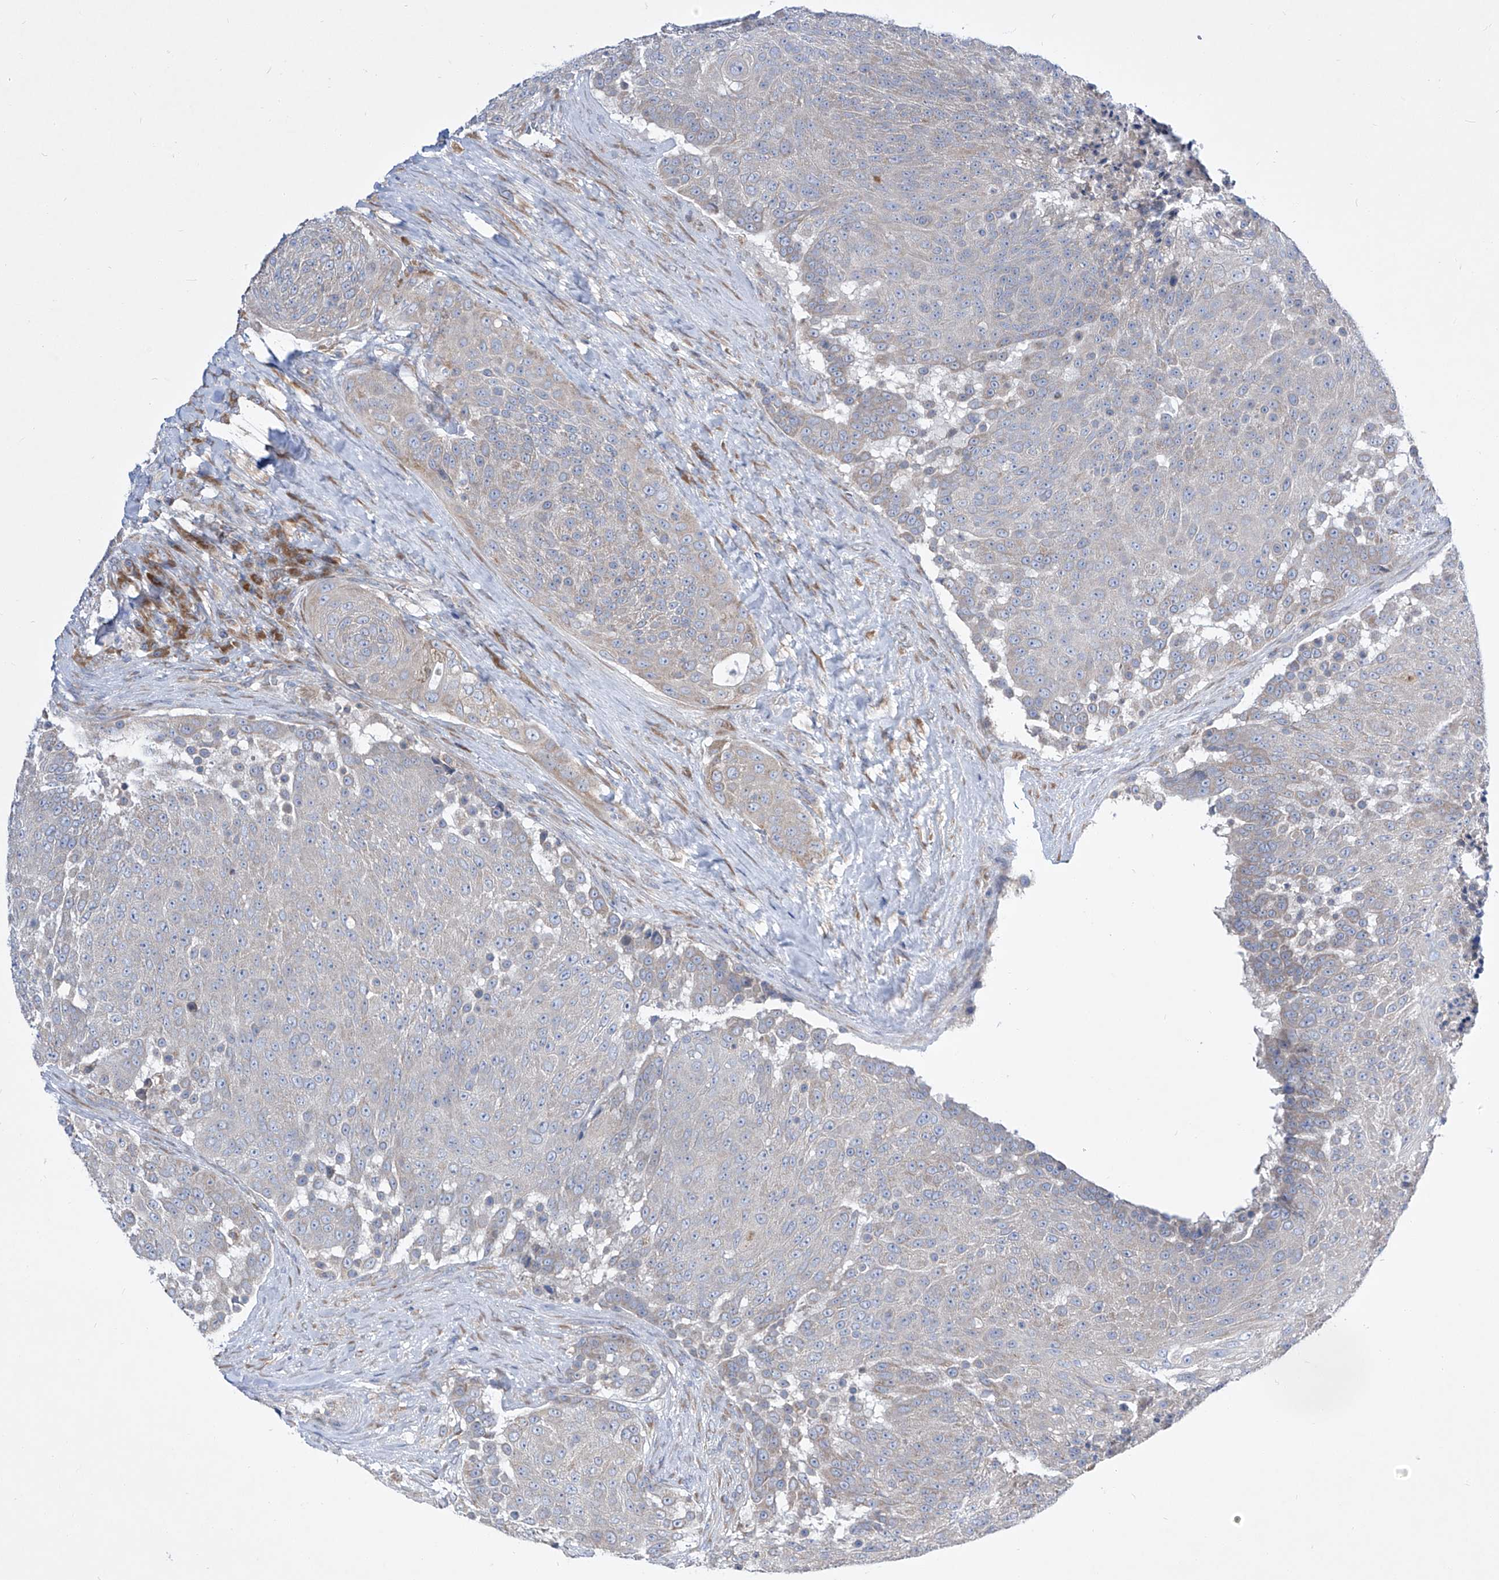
{"staining": {"intensity": "negative", "quantity": "none", "location": "none"}, "tissue": "urothelial cancer", "cell_type": "Tumor cells", "image_type": "cancer", "snomed": [{"axis": "morphology", "description": "Urothelial carcinoma, High grade"}, {"axis": "topography", "description": "Urinary bladder"}], "caption": "Tumor cells show no significant positivity in urothelial cancer.", "gene": "UFL1", "patient": {"sex": "female", "age": 63}}